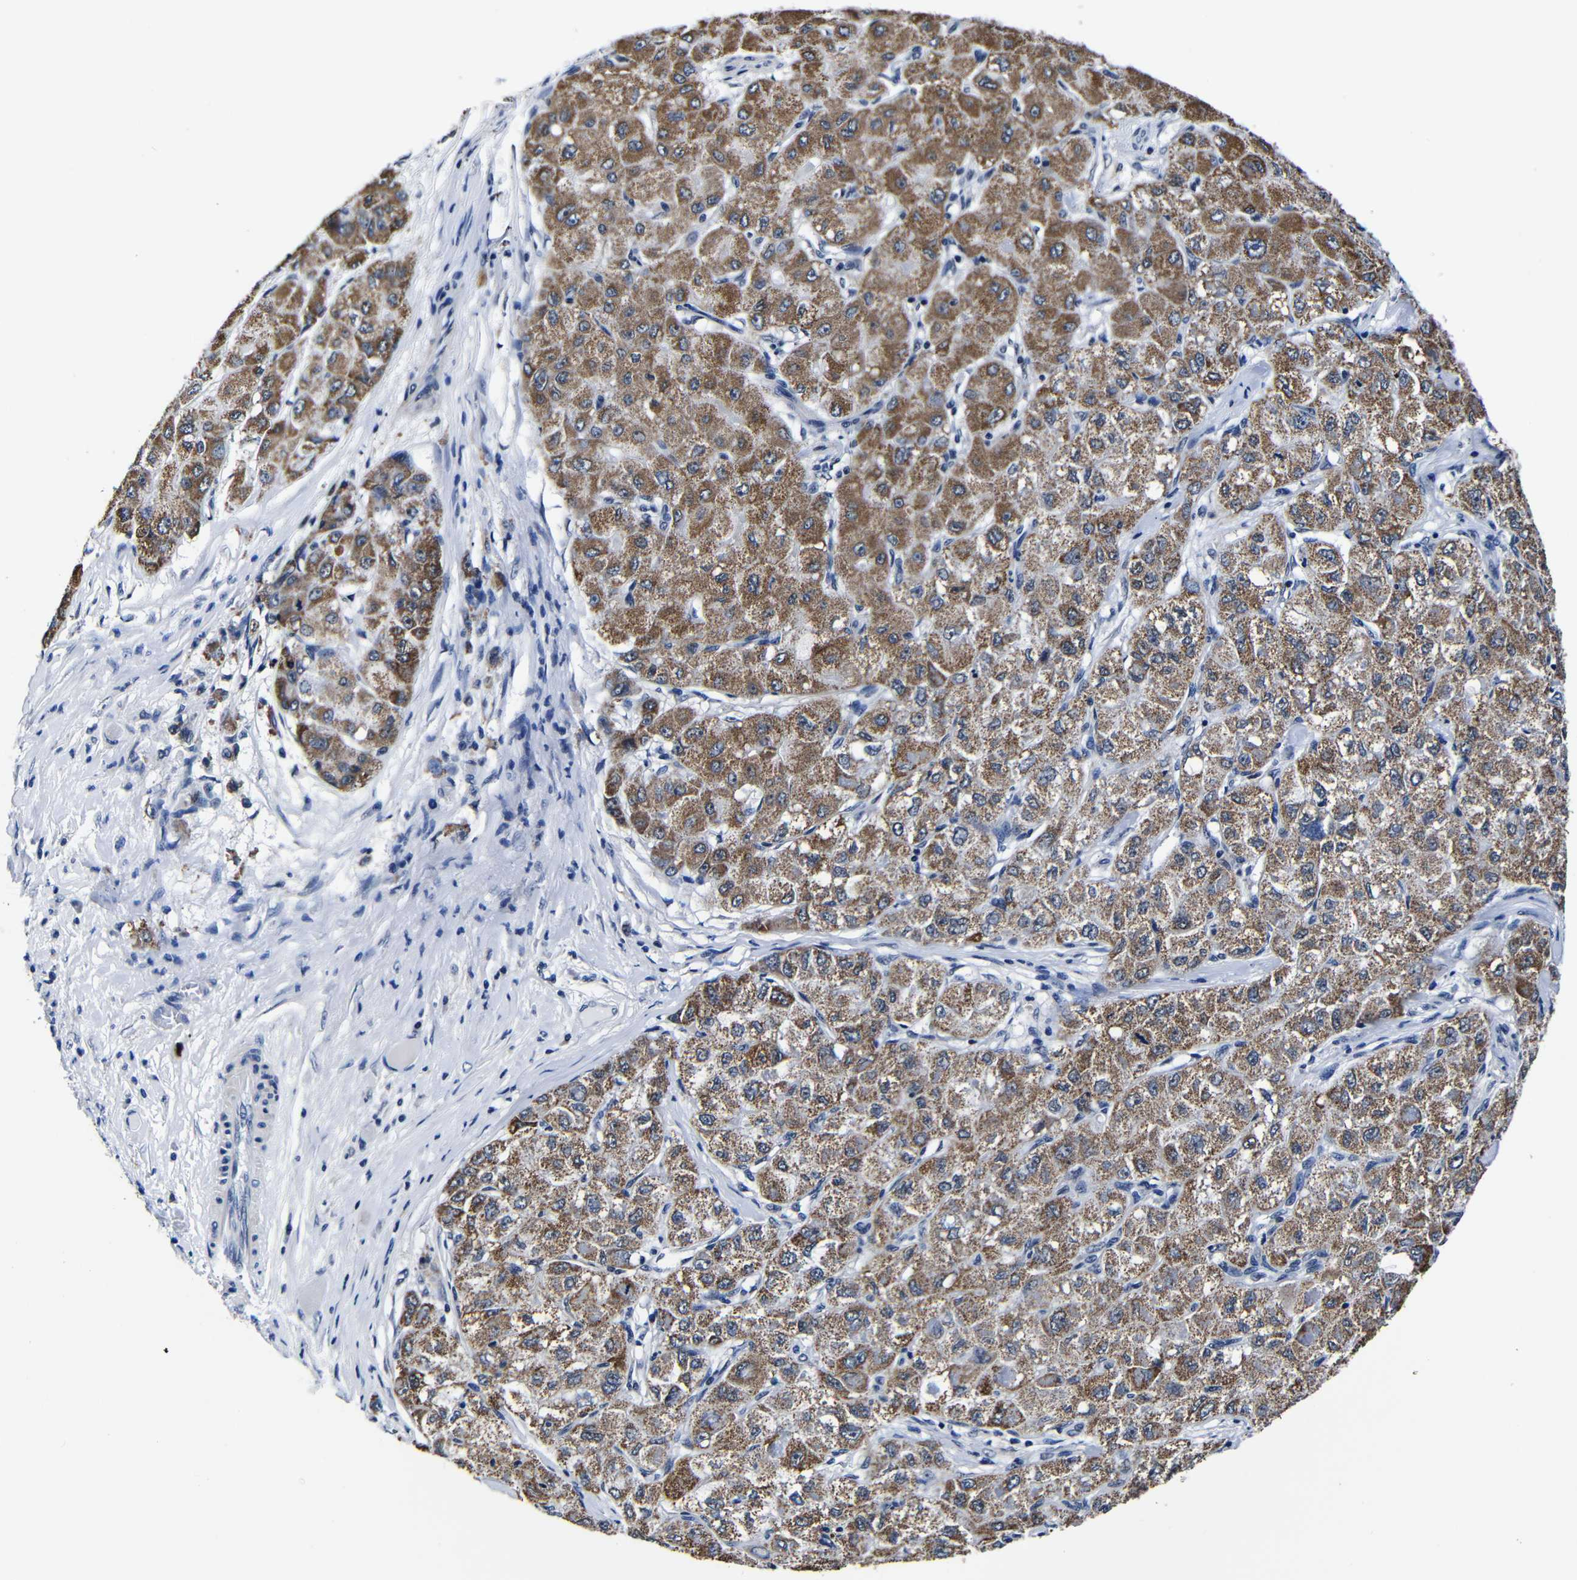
{"staining": {"intensity": "moderate", "quantity": ">75%", "location": "cytoplasmic/membranous"}, "tissue": "liver cancer", "cell_type": "Tumor cells", "image_type": "cancer", "snomed": [{"axis": "morphology", "description": "Carcinoma, Hepatocellular, NOS"}, {"axis": "topography", "description": "Liver"}], "caption": "The histopathology image reveals a brown stain indicating the presence of a protein in the cytoplasmic/membranous of tumor cells in hepatocellular carcinoma (liver).", "gene": "DEPP1", "patient": {"sex": "male", "age": 80}}